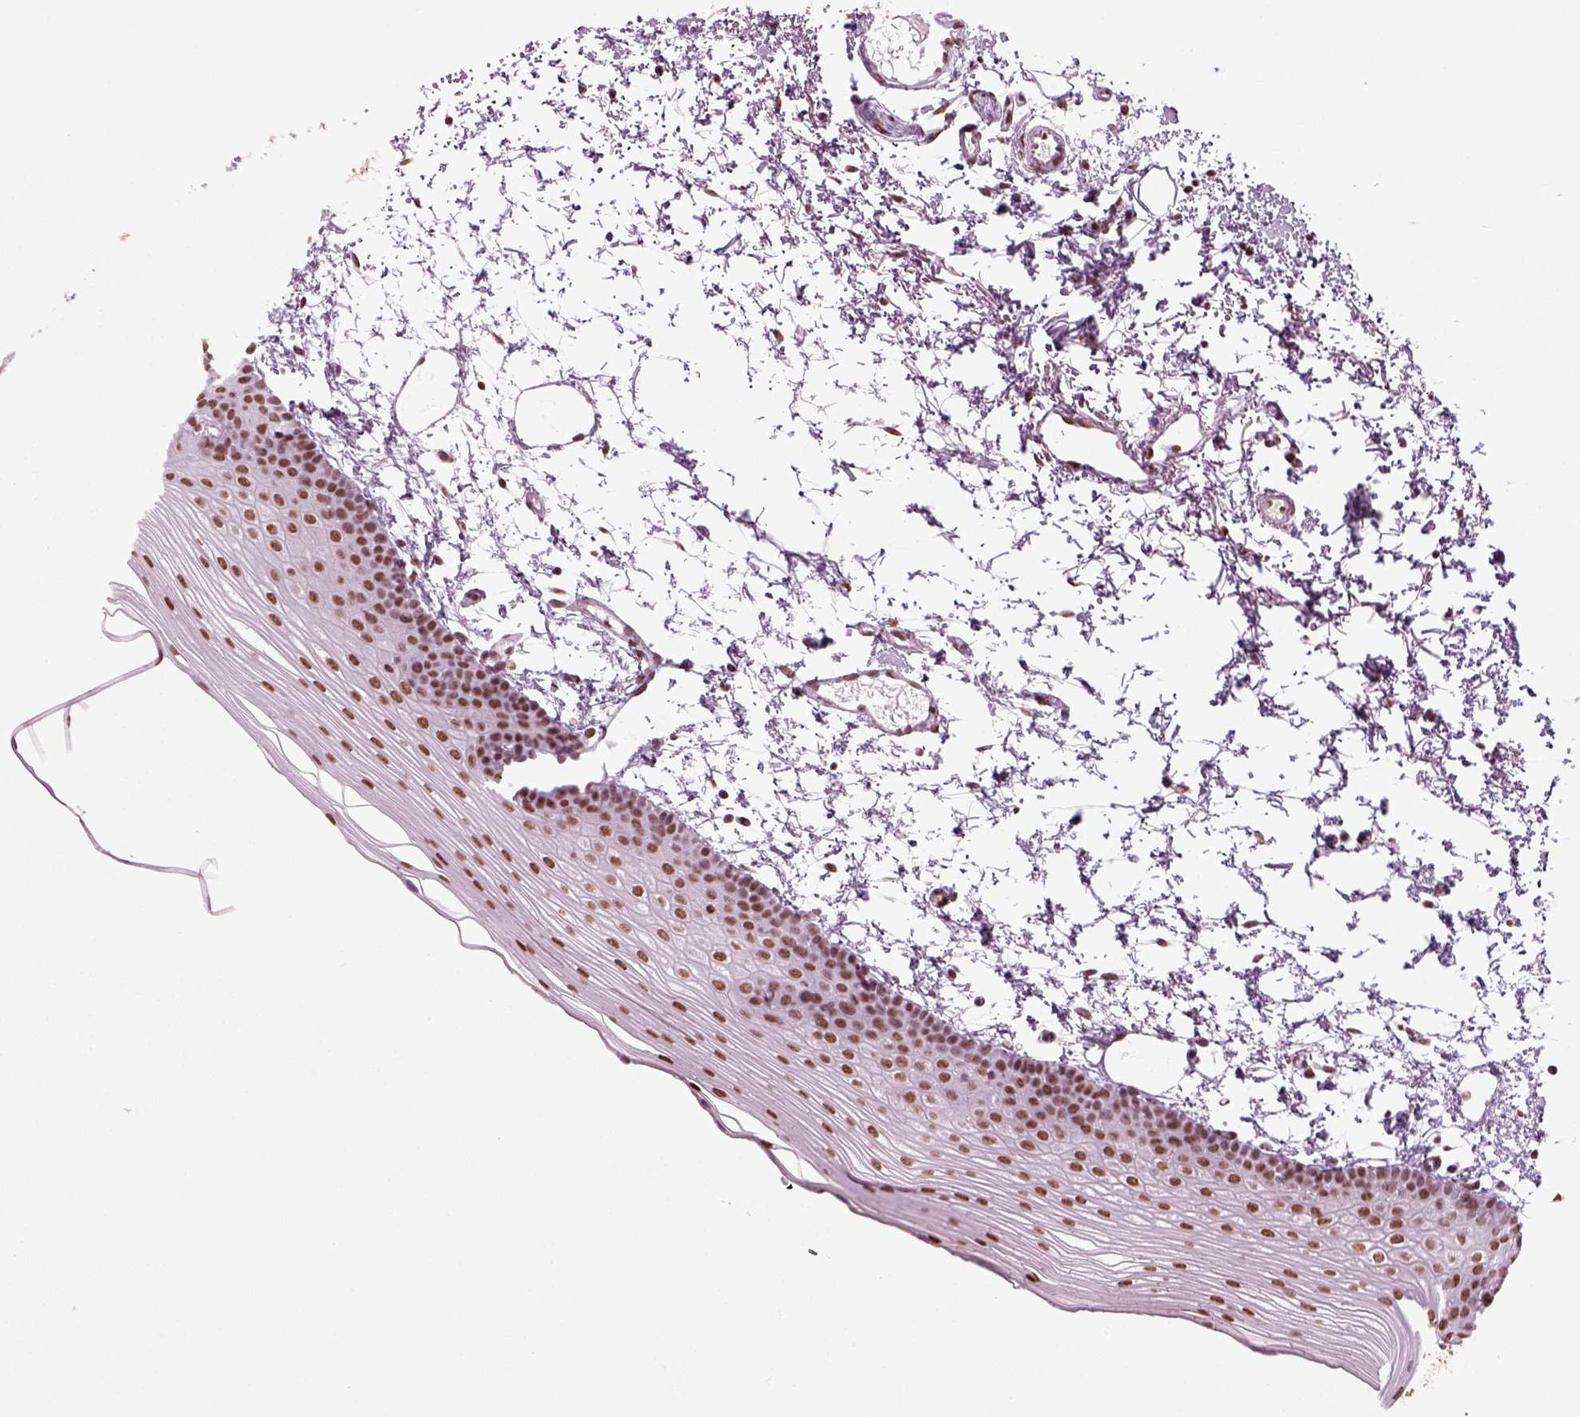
{"staining": {"intensity": "moderate", "quantity": ">75%", "location": "nuclear"}, "tissue": "oral mucosa", "cell_type": "Squamous epithelial cells", "image_type": "normal", "snomed": [{"axis": "morphology", "description": "Normal tissue, NOS"}, {"axis": "topography", "description": "Oral tissue"}], "caption": "Immunohistochemical staining of benign human oral mucosa displays moderate nuclear protein staining in approximately >75% of squamous epithelial cells. The staining was performed using DAB to visualize the protein expression in brown, while the nuclei were stained in blue with hematoxylin (Magnification: 20x).", "gene": "POLR1H", "patient": {"sex": "female", "age": 57}}